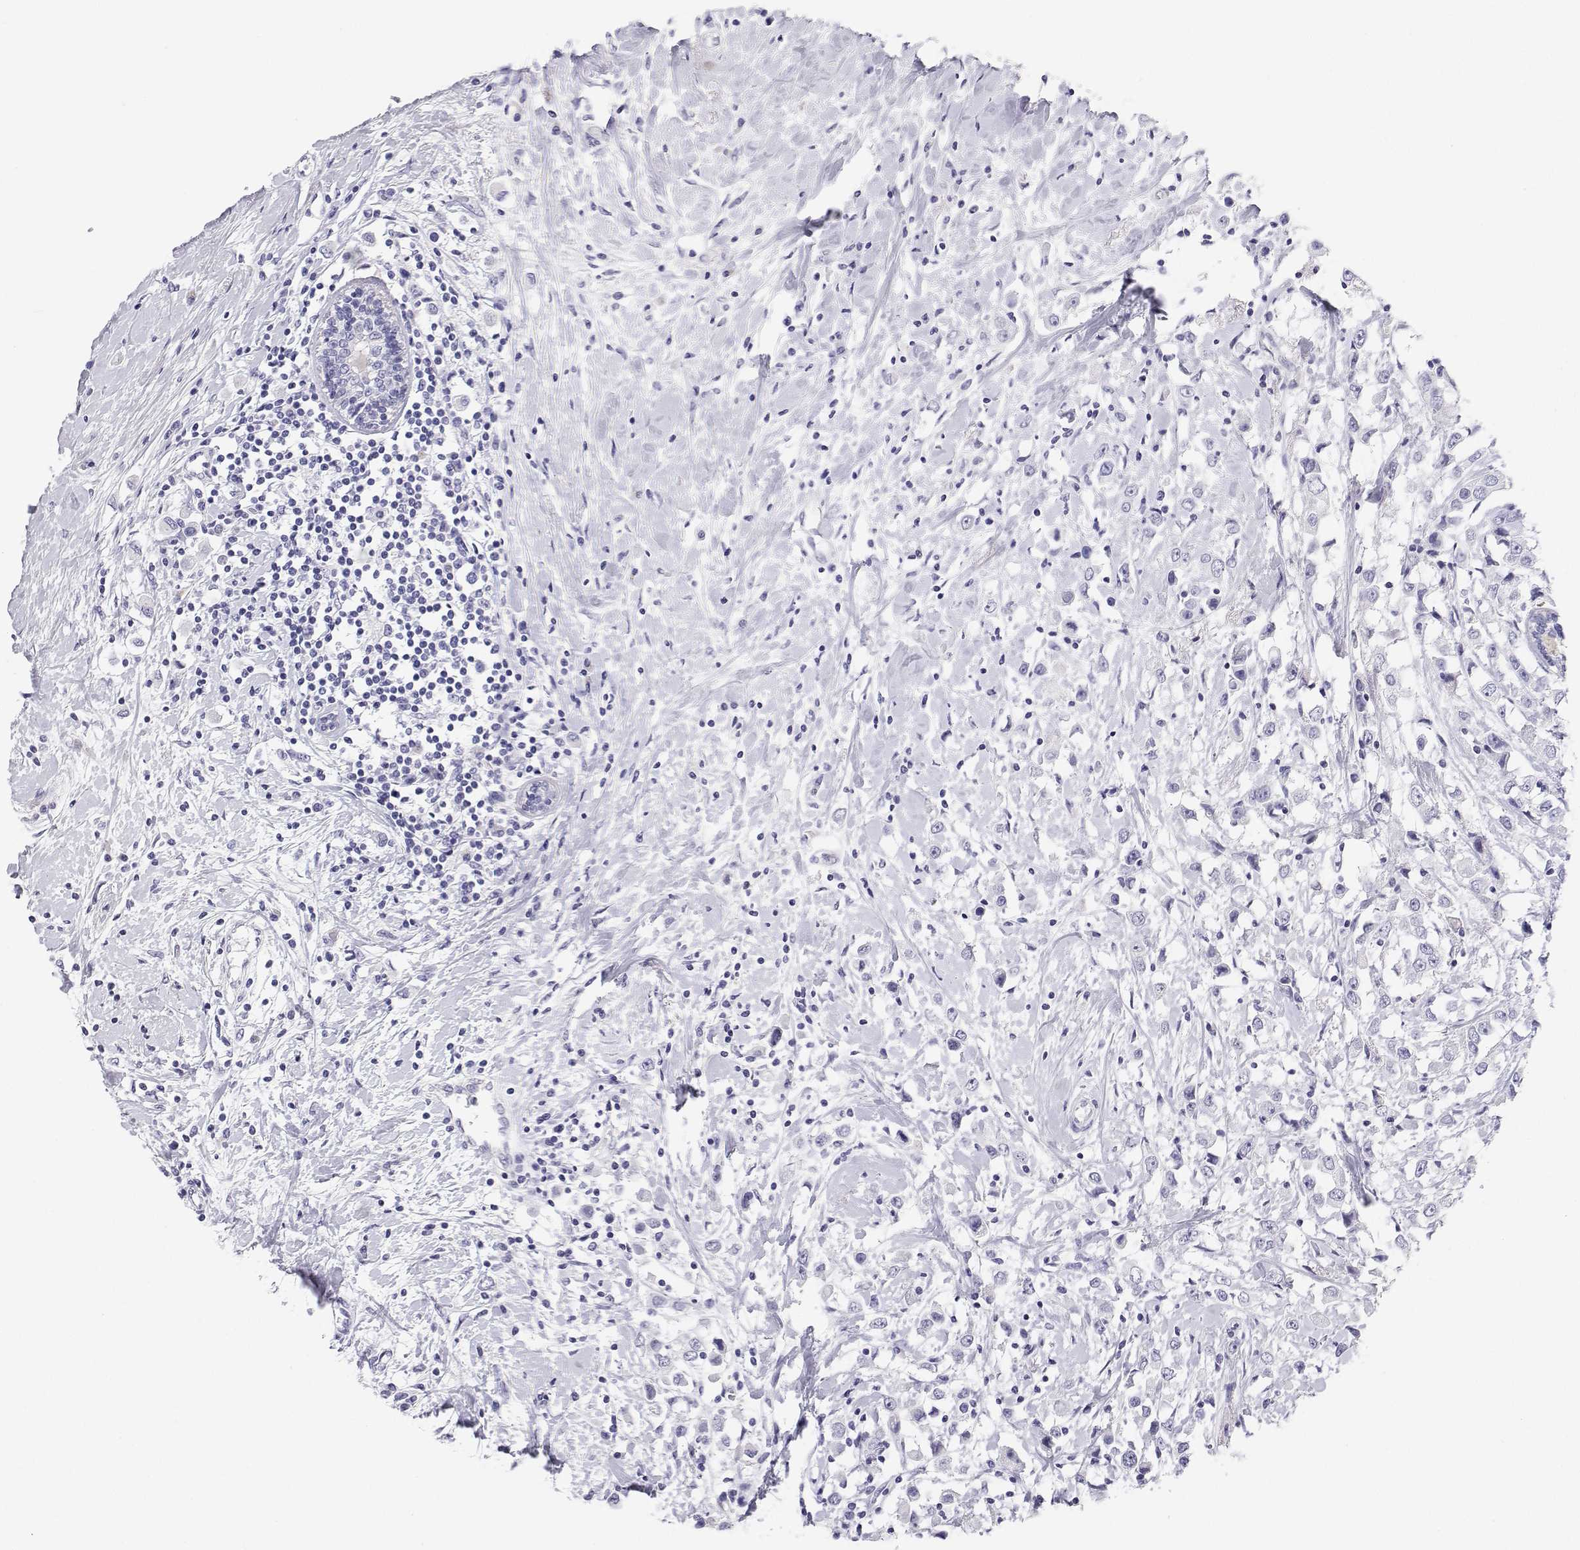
{"staining": {"intensity": "negative", "quantity": "none", "location": "none"}, "tissue": "breast cancer", "cell_type": "Tumor cells", "image_type": "cancer", "snomed": [{"axis": "morphology", "description": "Duct carcinoma"}, {"axis": "topography", "description": "Breast"}], "caption": "A high-resolution photomicrograph shows immunohistochemistry (IHC) staining of breast cancer, which exhibits no significant staining in tumor cells.", "gene": "BHMT", "patient": {"sex": "female", "age": 61}}